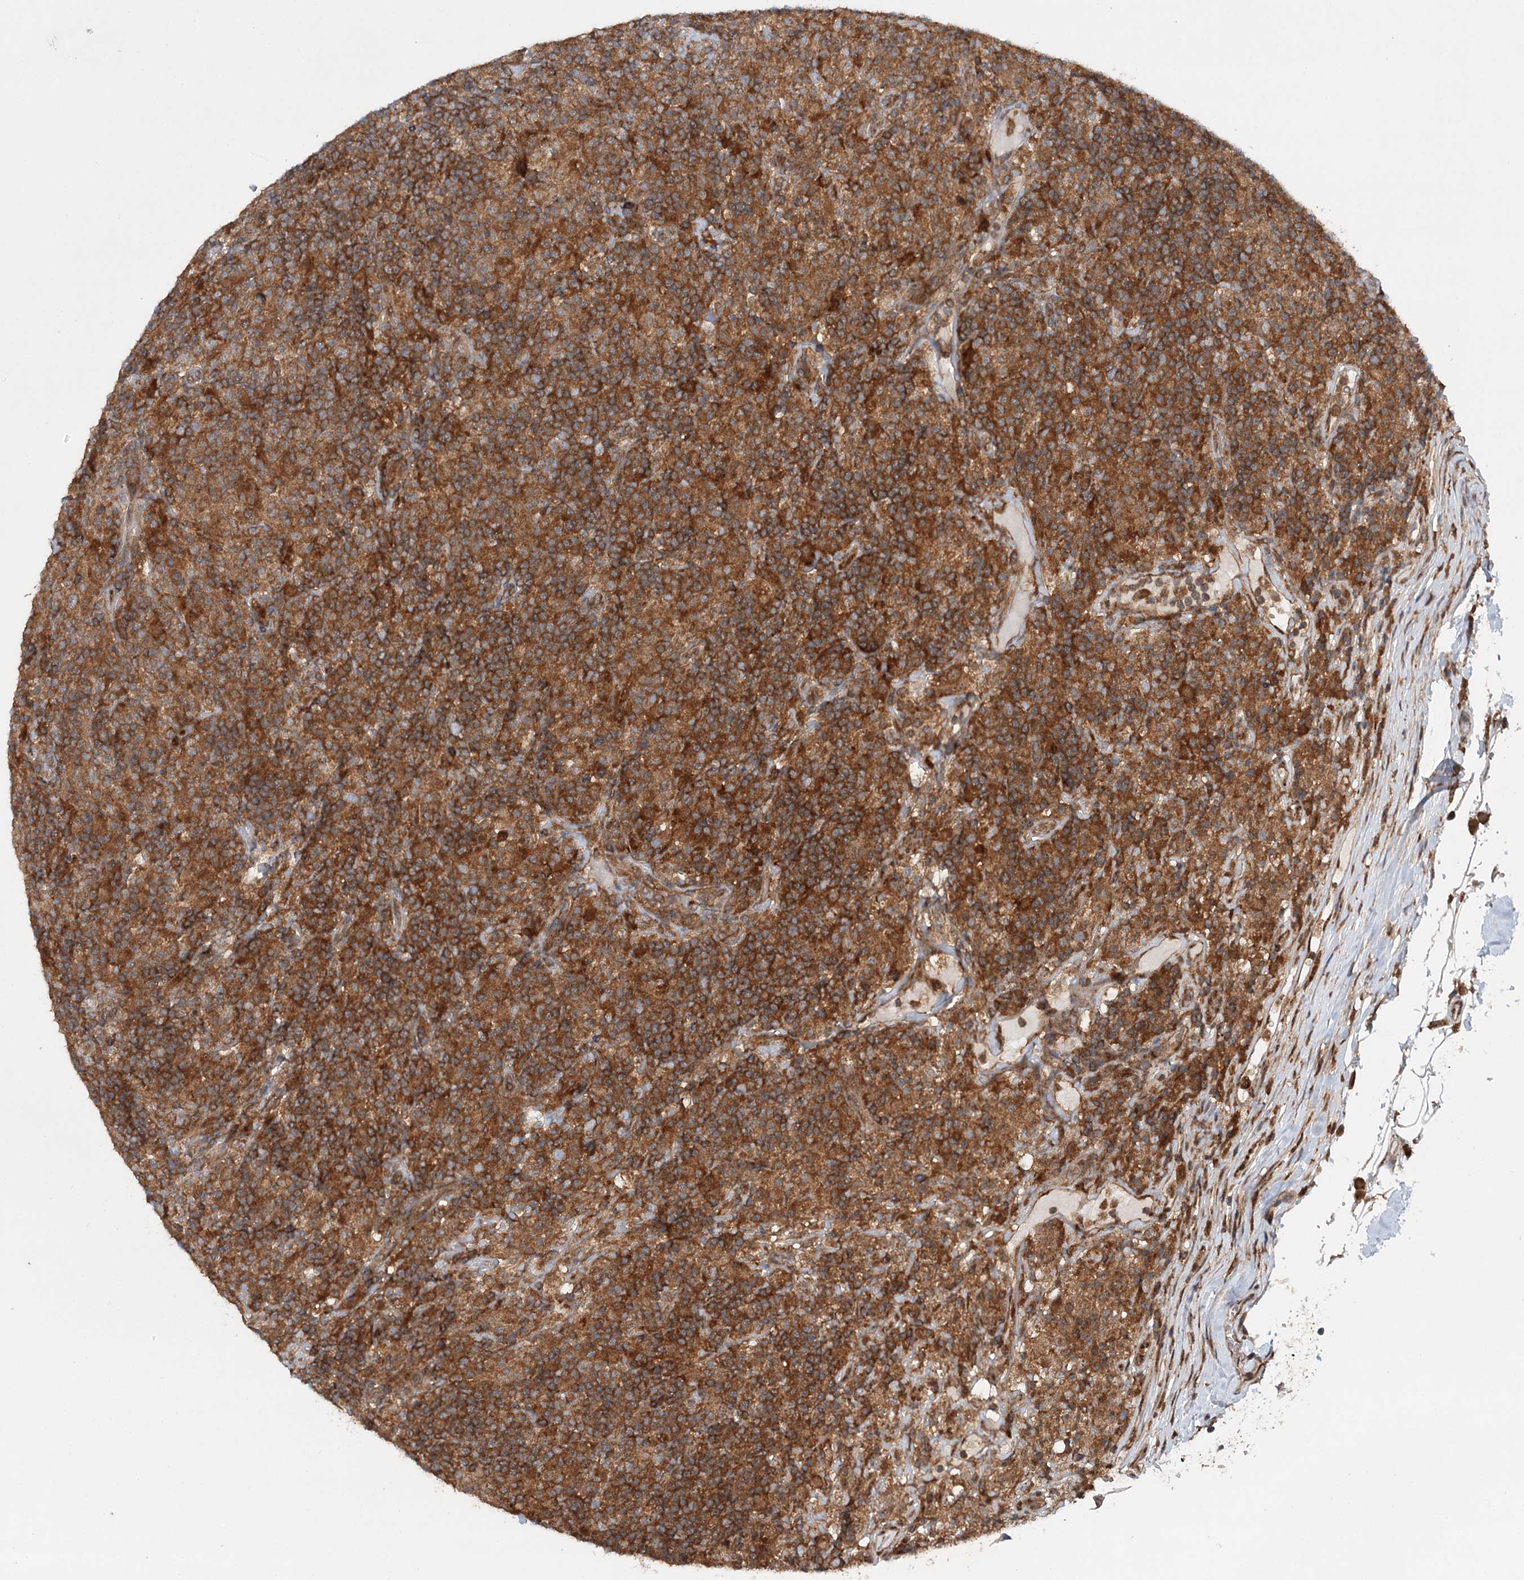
{"staining": {"intensity": "weak", "quantity": "25%-75%", "location": "cytoplasmic/membranous"}, "tissue": "lymphoma", "cell_type": "Tumor cells", "image_type": "cancer", "snomed": [{"axis": "morphology", "description": "Hodgkin's disease, NOS"}, {"axis": "topography", "description": "Lymph node"}], "caption": "Immunohistochemical staining of human lymphoma displays low levels of weak cytoplasmic/membranous protein staining in about 25%-75% of tumor cells. (DAB IHC, brown staining for protein, blue staining for nuclei).", "gene": "C12orf4", "patient": {"sex": "male", "age": 70}}